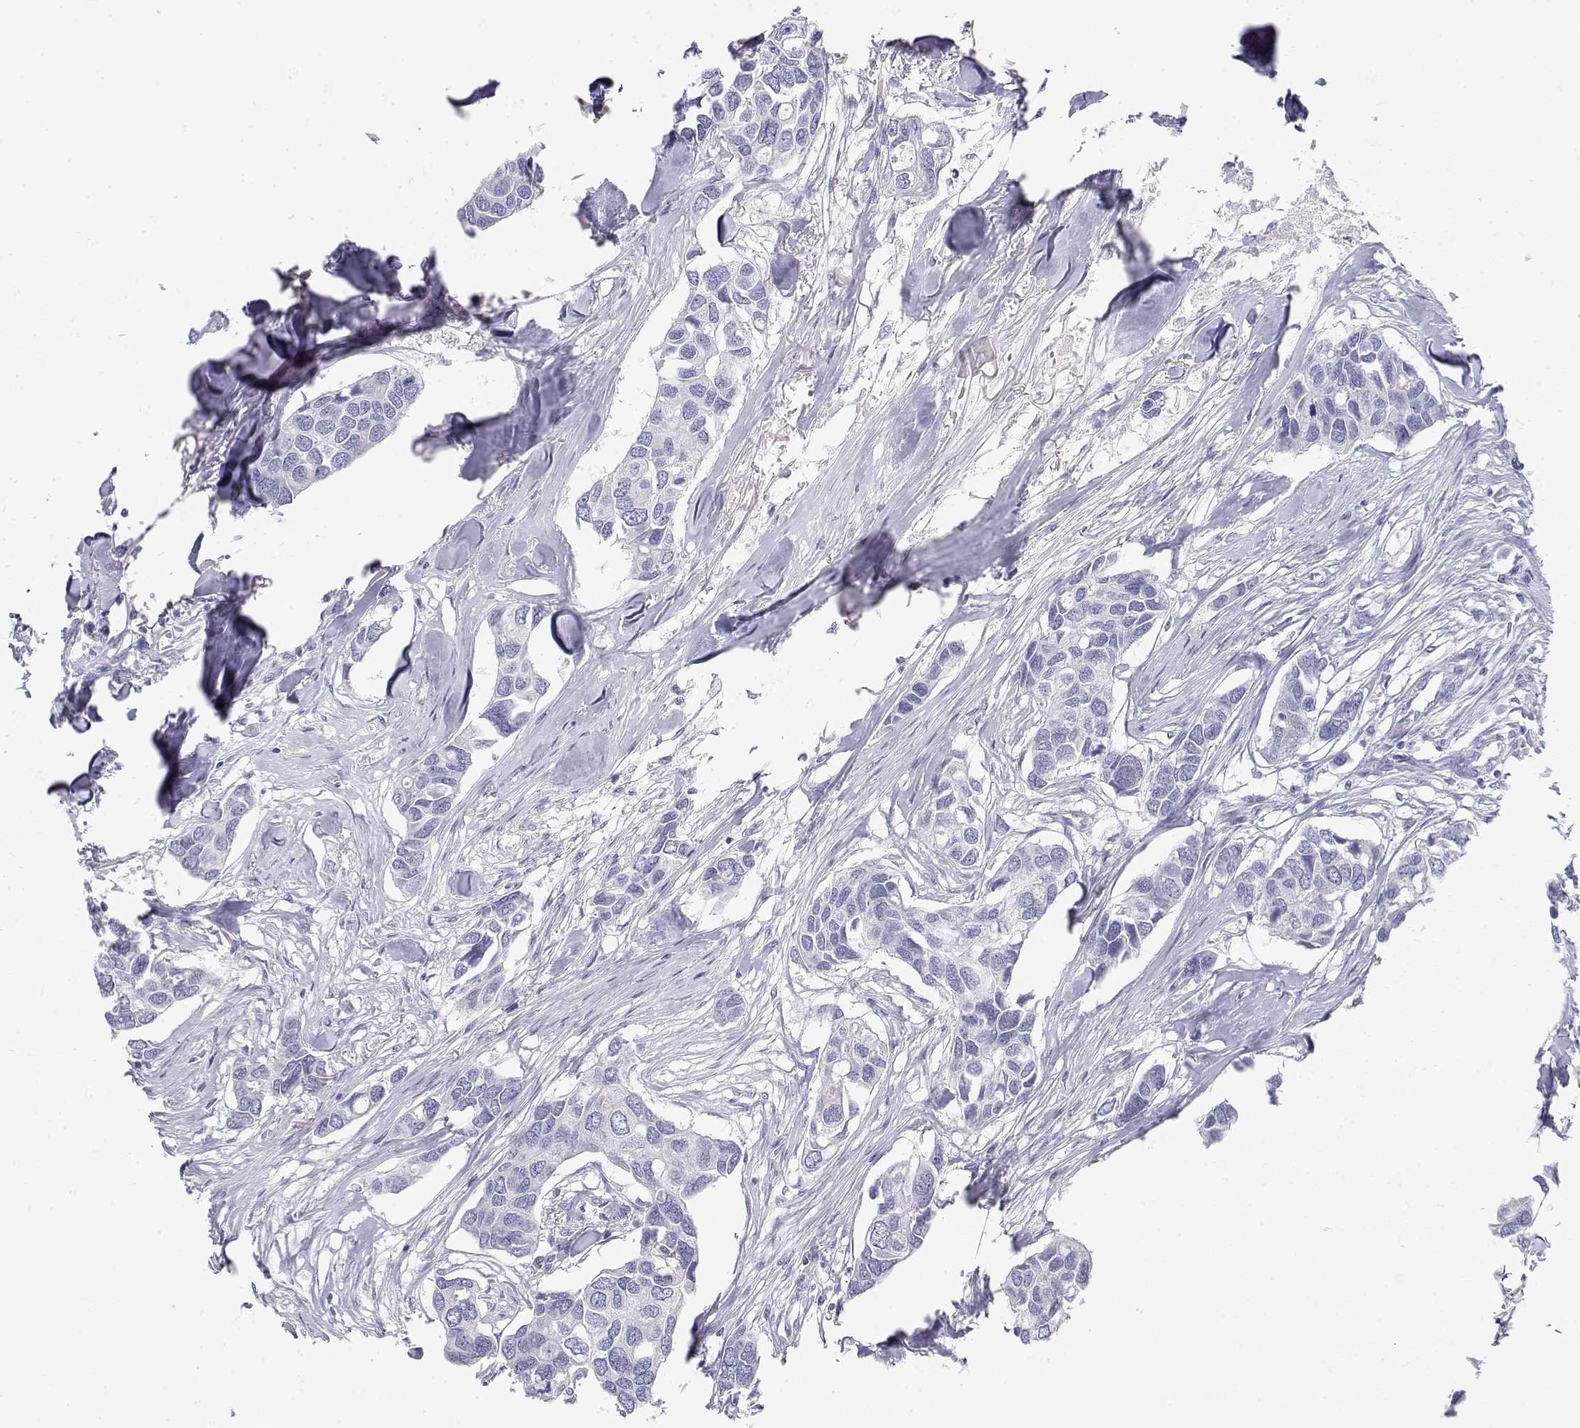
{"staining": {"intensity": "negative", "quantity": "none", "location": "none"}, "tissue": "breast cancer", "cell_type": "Tumor cells", "image_type": "cancer", "snomed": [{"axis": "morphology", "description": "Duct carcinoma"}, {"axis": "topography", "description": "Breast"}], "caption": "The image exhibits no significant staining in tumor cells of breast infiltrating ductal carcinoma.", "gene": "MISP", "patient": {"sex": "female", "age": 83}}